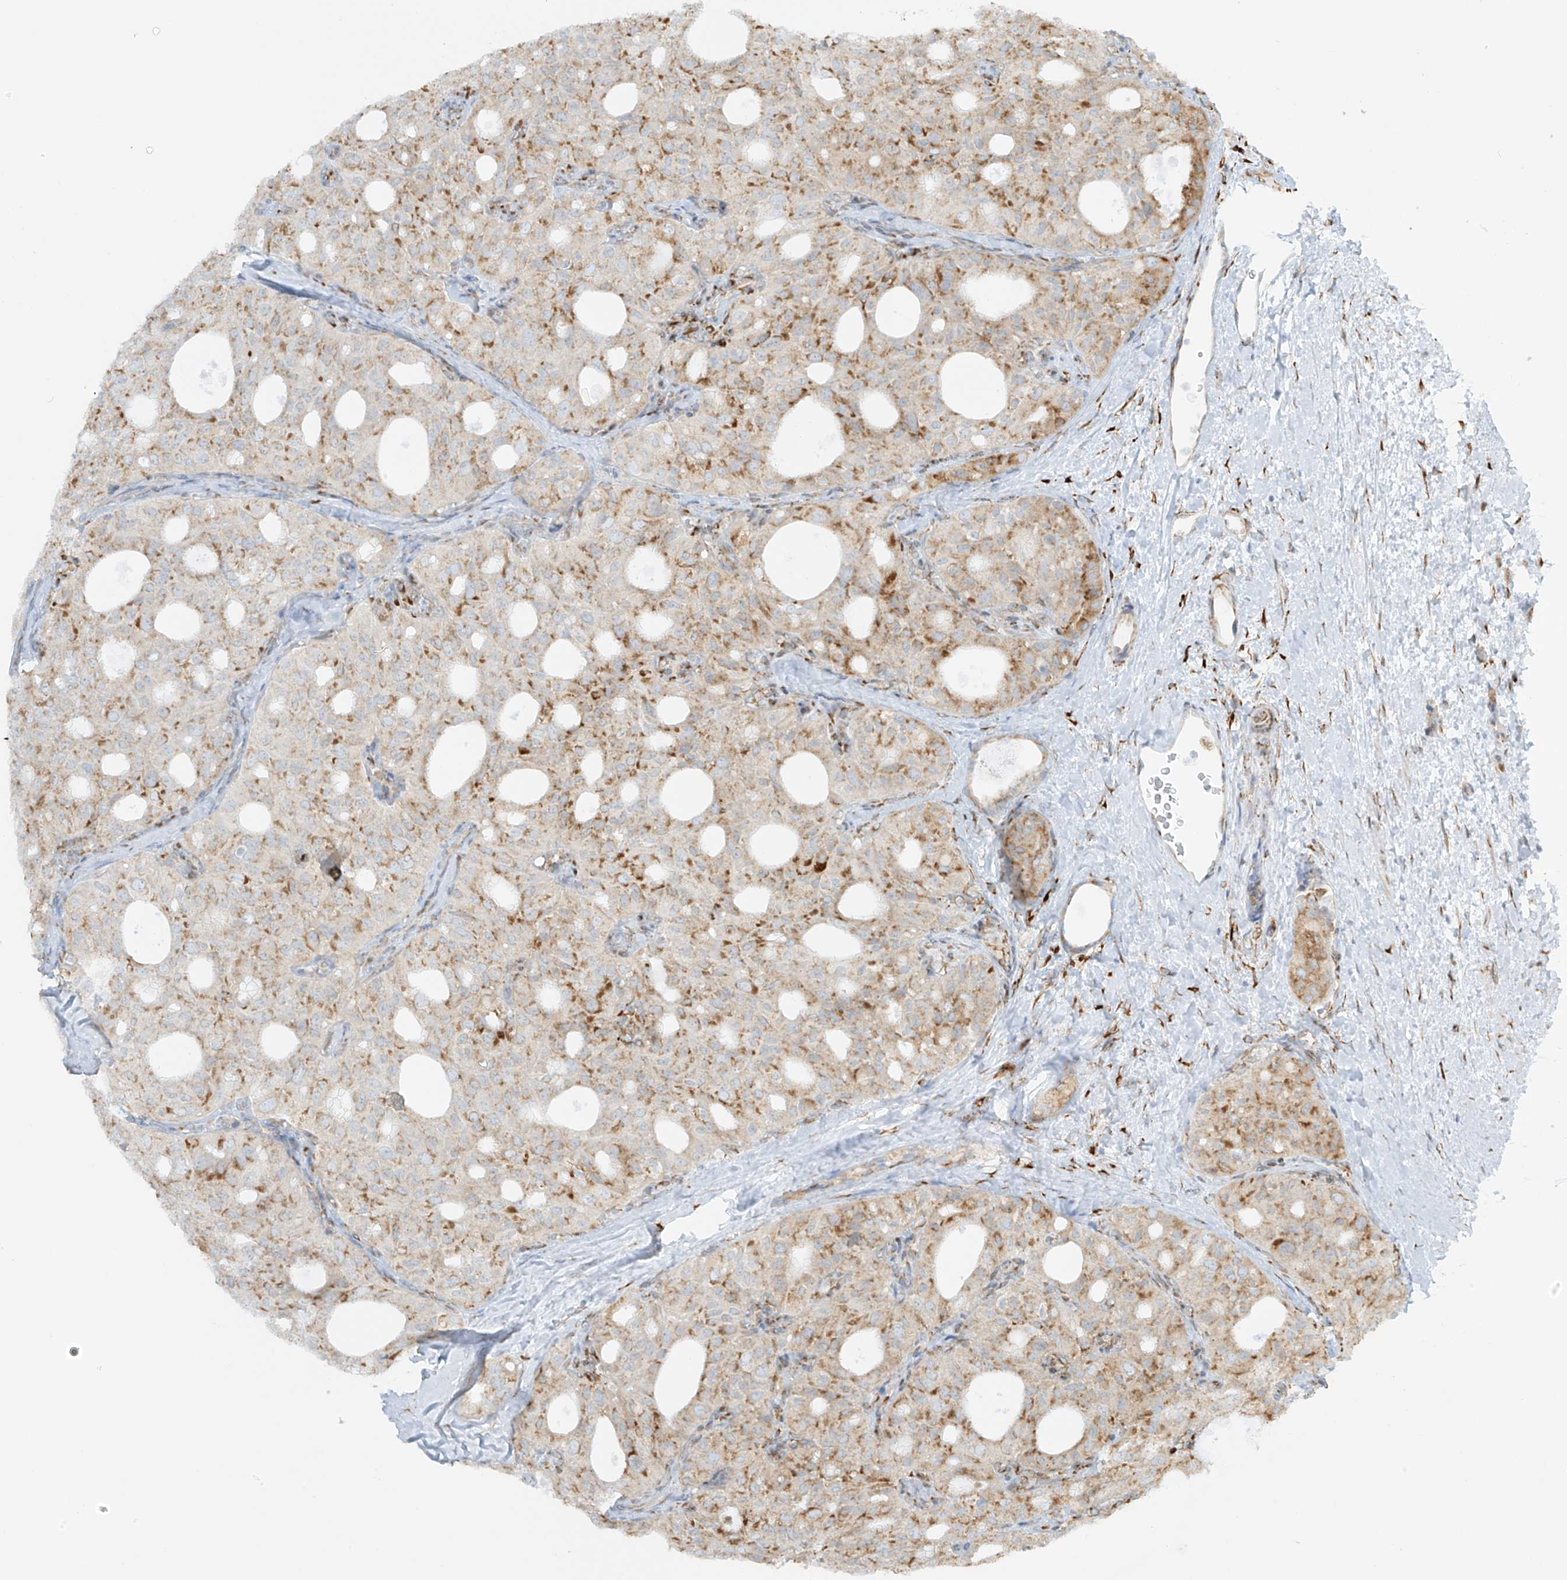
{"staining": {"intensity": "moderate", "quantity": "25%-75%", "location": "cytoplasmic/membranous"}, "tissue": "thyroid cancer", "cell_type": "Tumor cells", "image_type": "cancer", "snomed": [{"axis": "morphology", "description": "Follicular adenoma carcinoma, NOS"}, {"axis": "topography", "description": "Thyroid gland"}], "caption": "Human thyroid cancer (follicular adenoma carcinoma) stained with a protein marker demonstrates moderate staining in tumor cells.", "gene": "LRRC59", "patient": {"sex": "male", "age": 75}}